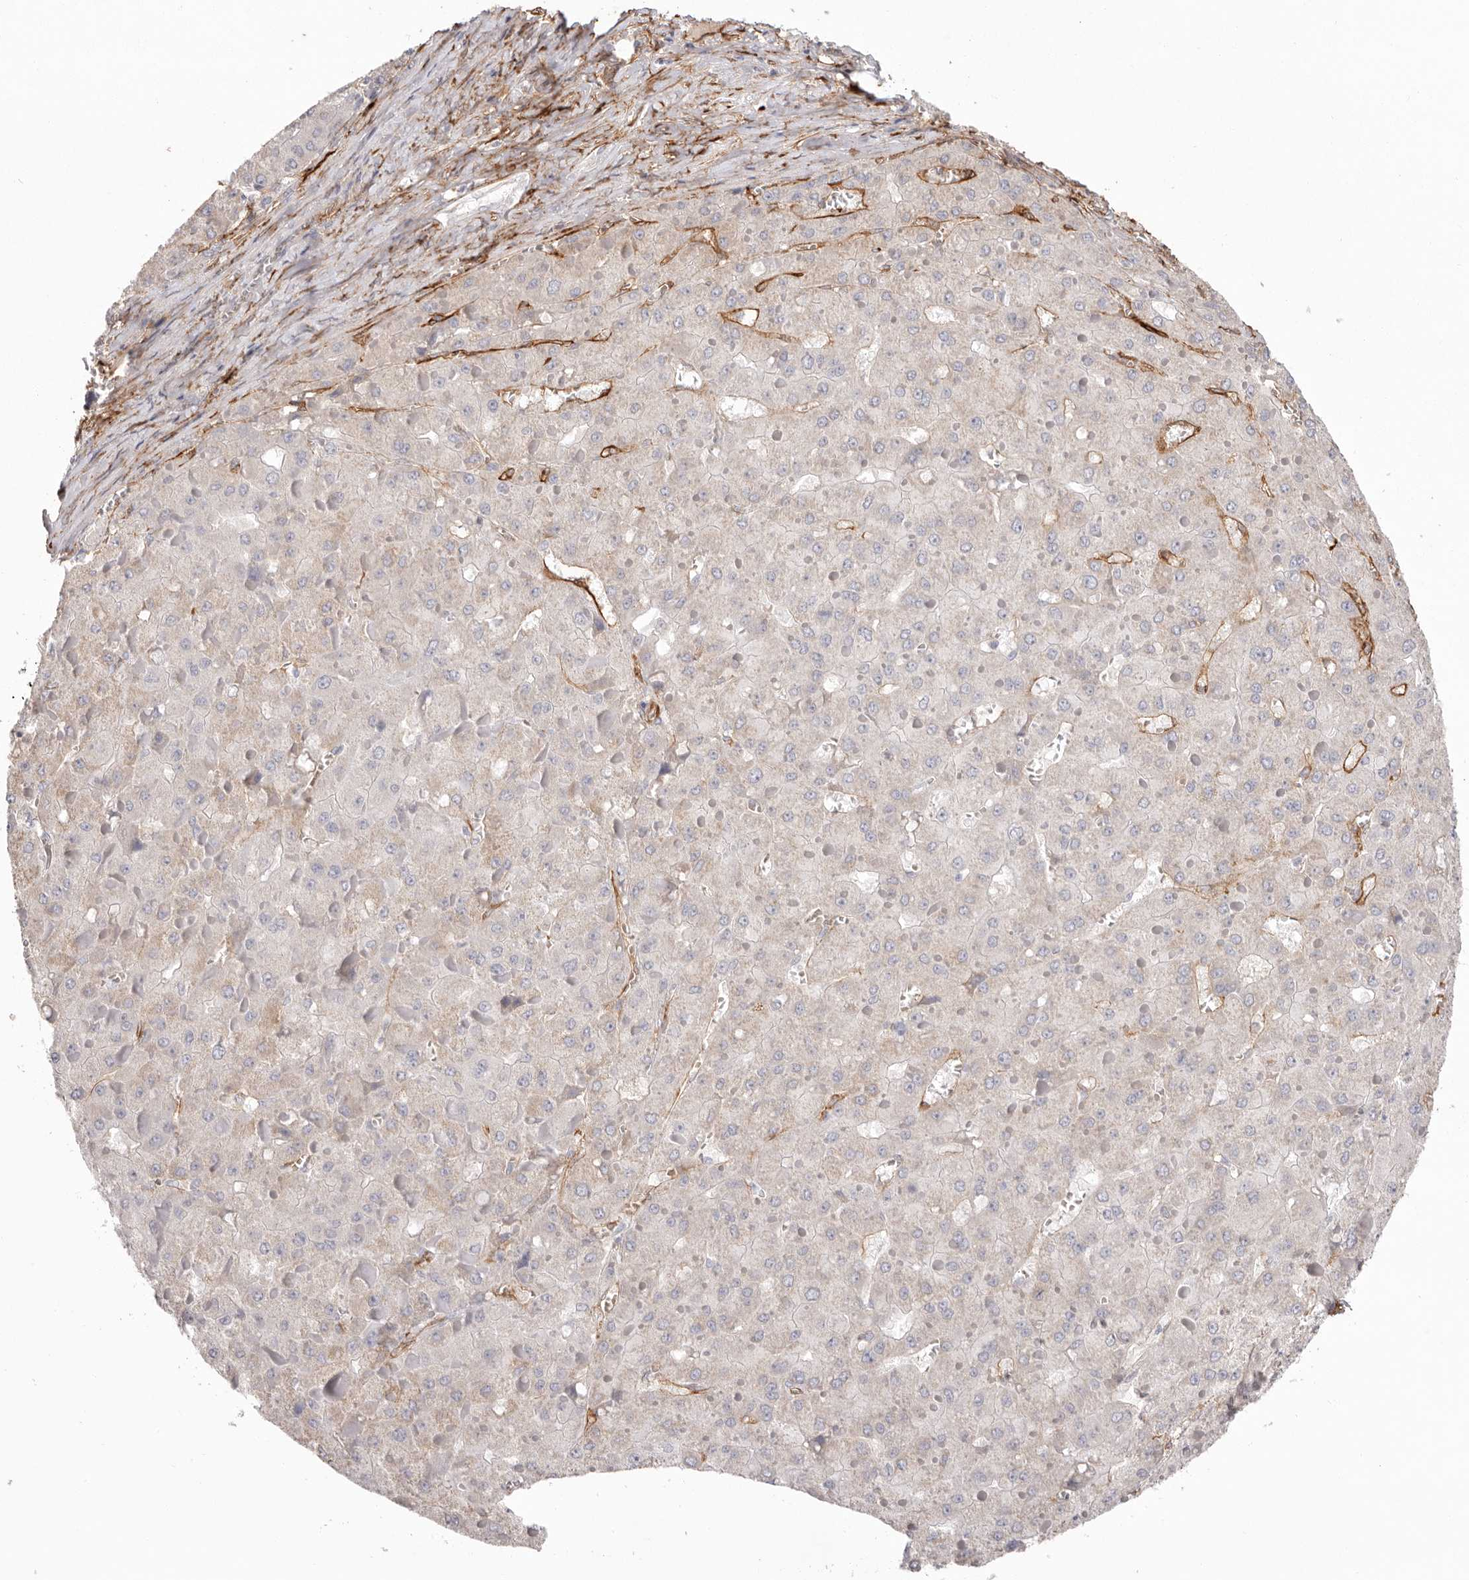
{"staining": {"intensity": "negative", "quantity": "none", "location": "none"}, "tissue": "liver cancer", "cell_type": "Tumor cells", "image_type": "cancer", "snomed": [{"axis": "morphology", "description": "Carcinoma, Hepatocellular, NOS"}, {"axis": "topography", "description": "Liver"}], "caption": "The immunohistochemistry (IHC) micrograph has no significant staining in tumor cells of liver cancer (hepatocellular carcinoma) tissue.", "gene": "LRRC66", "patient": {"sex": "female", "age": 73}}